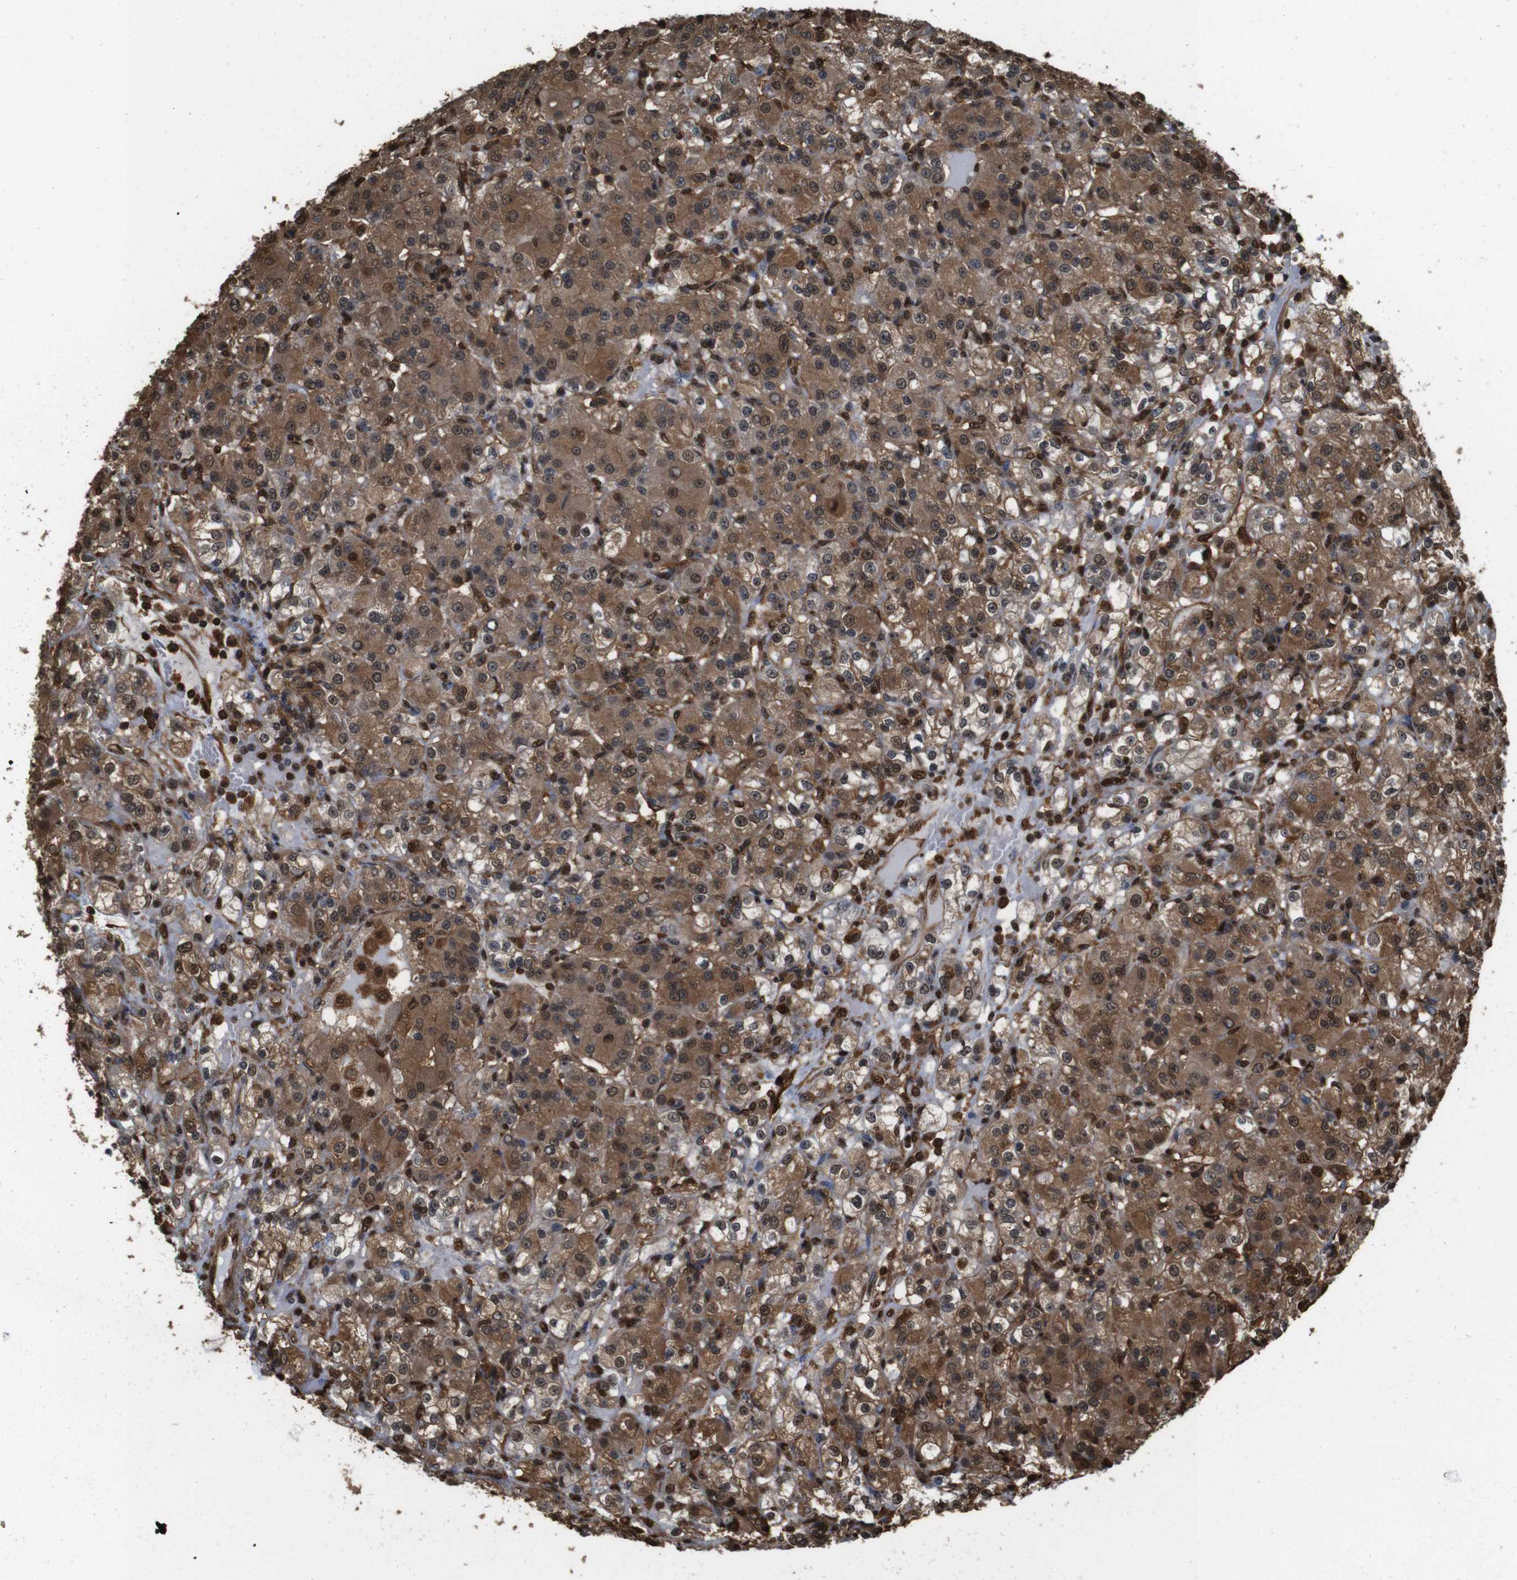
{"staining": {"intensity": "moderate", "quantity": ">75%", "location": "cytoplasmic/membranous,nuclear"}, "tissue": "renal cancer", "cell_type": "Tumor cells", "image_type": "cancer", "snomed": [{"axis": "morphology", "description": "Normal tissue, NOS"}, {"axis": "morphology", "description": "Adenocarcinoma, NOS"}, {"axis": "topography", "description": "Kidney"}], "caption": "A histopathology image showing moderate cytoplasmic/membranous and nuclear expression in approximately >75% of tumor cells in renal adenocarcinoma, as visualized by brown immunohistochemical staining.", "gene": "VCP", "patient": {"sex": "male", "age": 61}}